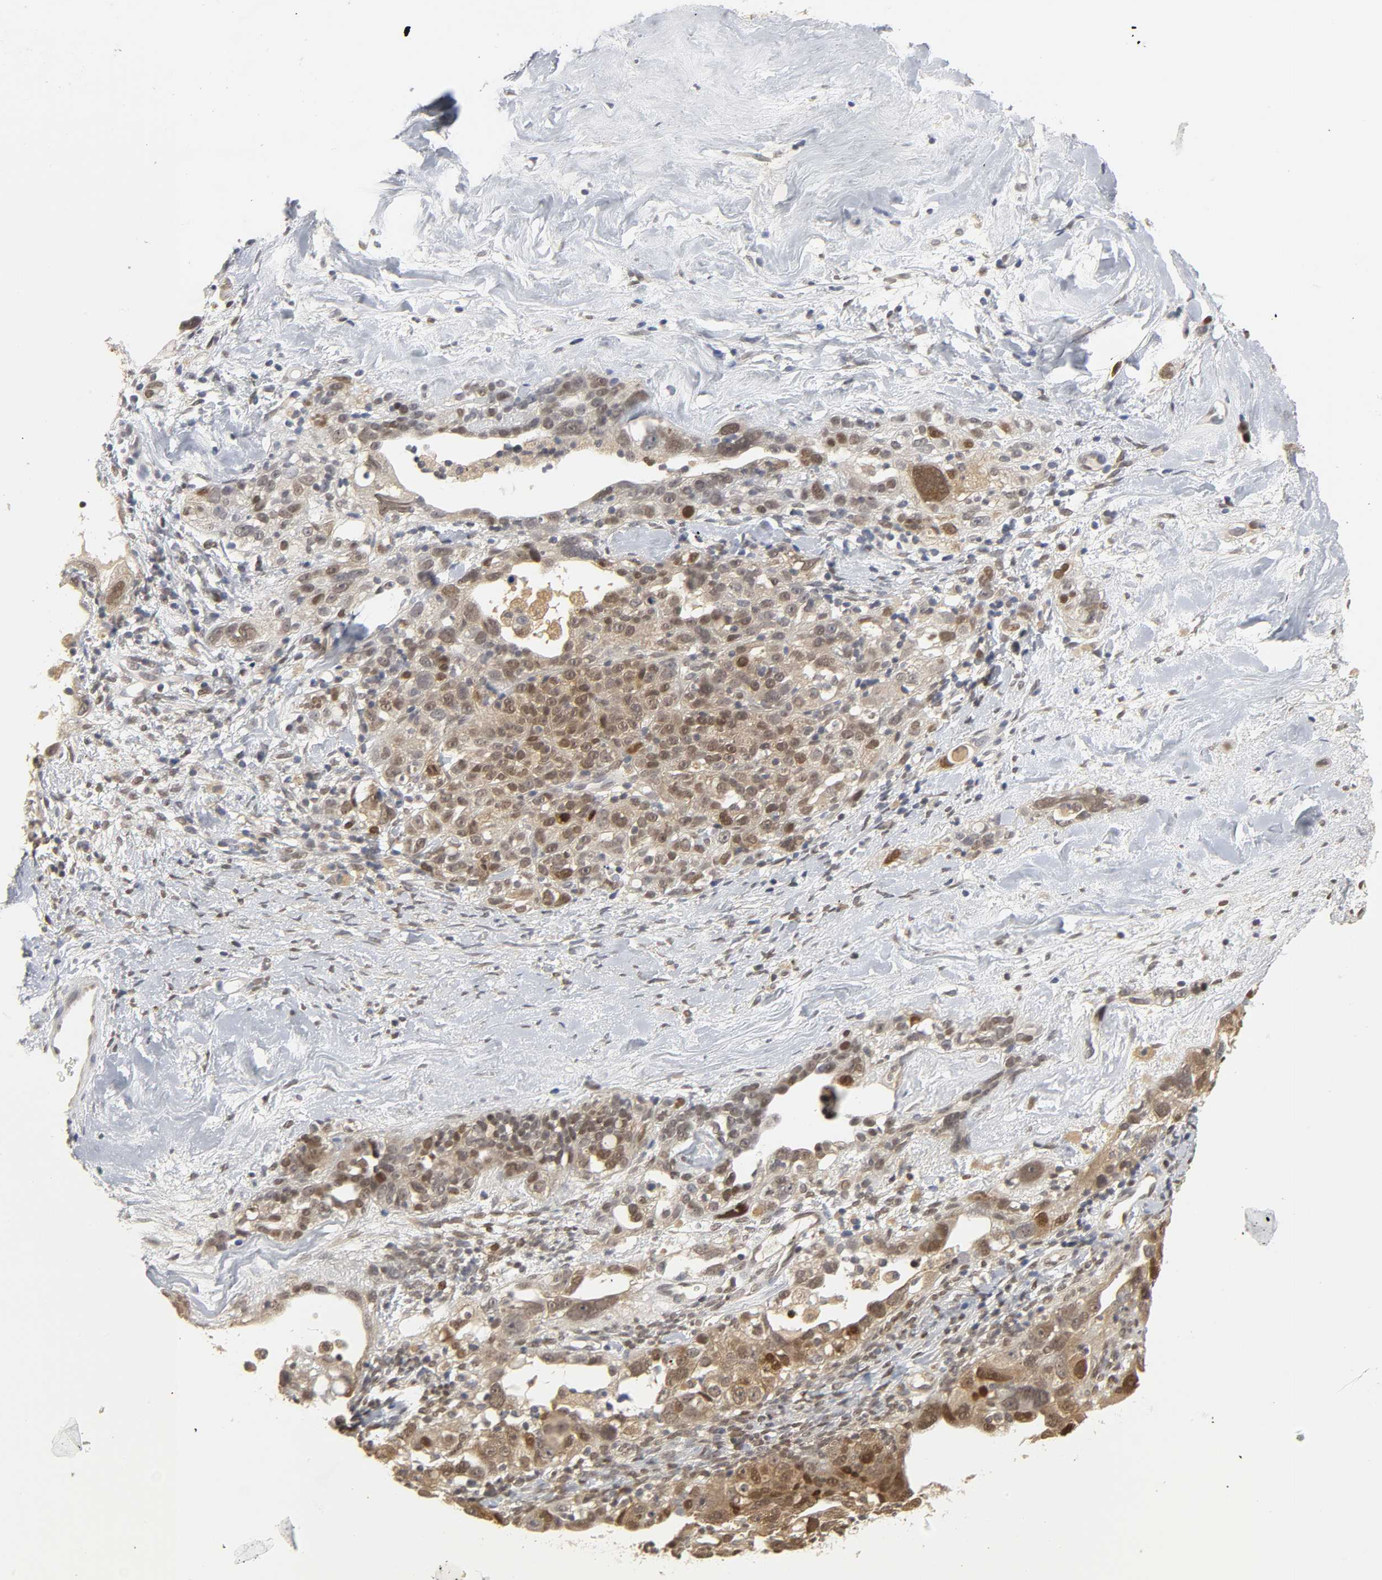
{"staining": {"intensity": "moderate", "quantity": ">75%", "location": "cytoplasmic/membranous,nuclear"}, "tissue": "ovarian cancer", "cell_type": "Tumor cells", "image_type": "cancer", "snomed": [{"axis": "morphology", "description": "Cystadenocarcinoma, serous, NOS"}, {"axis": "topography", "description": "Ovary"}], "caption": "A high-resolution photomicrograph shows IHC staining of ovarian serous cystadenocarcinoma, which displays moderate cytoplasmic/membranous and nuclear staining in approximately >75% of tumor cells.", "gene": "PARK7", "patient": {"sex": "female", "age": 66}}